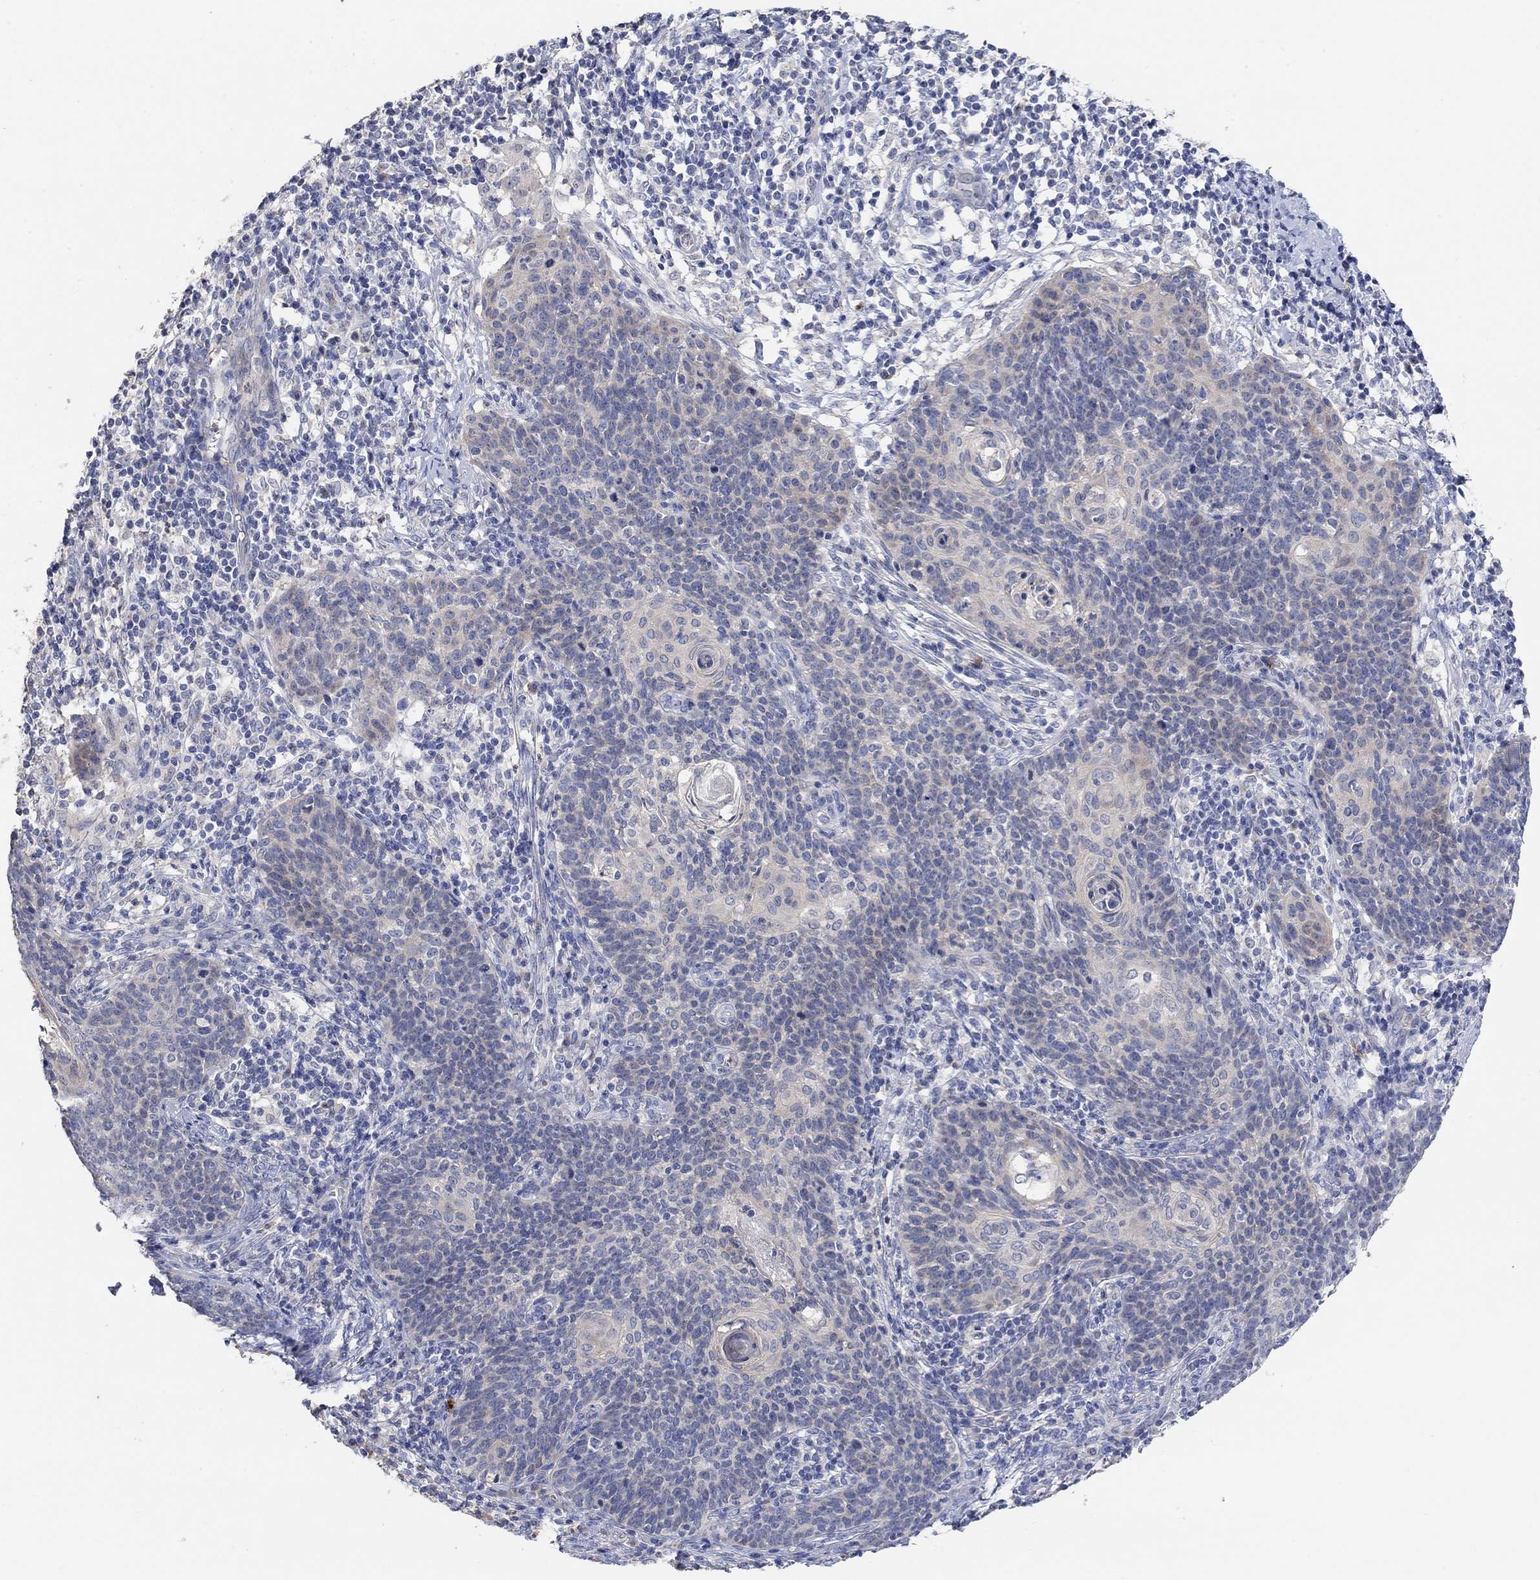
{"staining": {"intensity": "weak", "quantity": "<25%", "location": "cytoplasmic/membranous"}, "tissue": "cervical cancer", "cell_type": "Tumor cells", "image_type": "cancer", "snomed": [{"axis": "morphology", "description": "Squamous cell carcinoma, NOS"}, {"axis": "topography", "description": "Cervix"}], "caption": "The photomicrograph exhibits no staining of tumor cells in squamous cell carcinoma (cervical).", "gene": "NLRP14", "patient": {"sex": "female", "age": 39}}